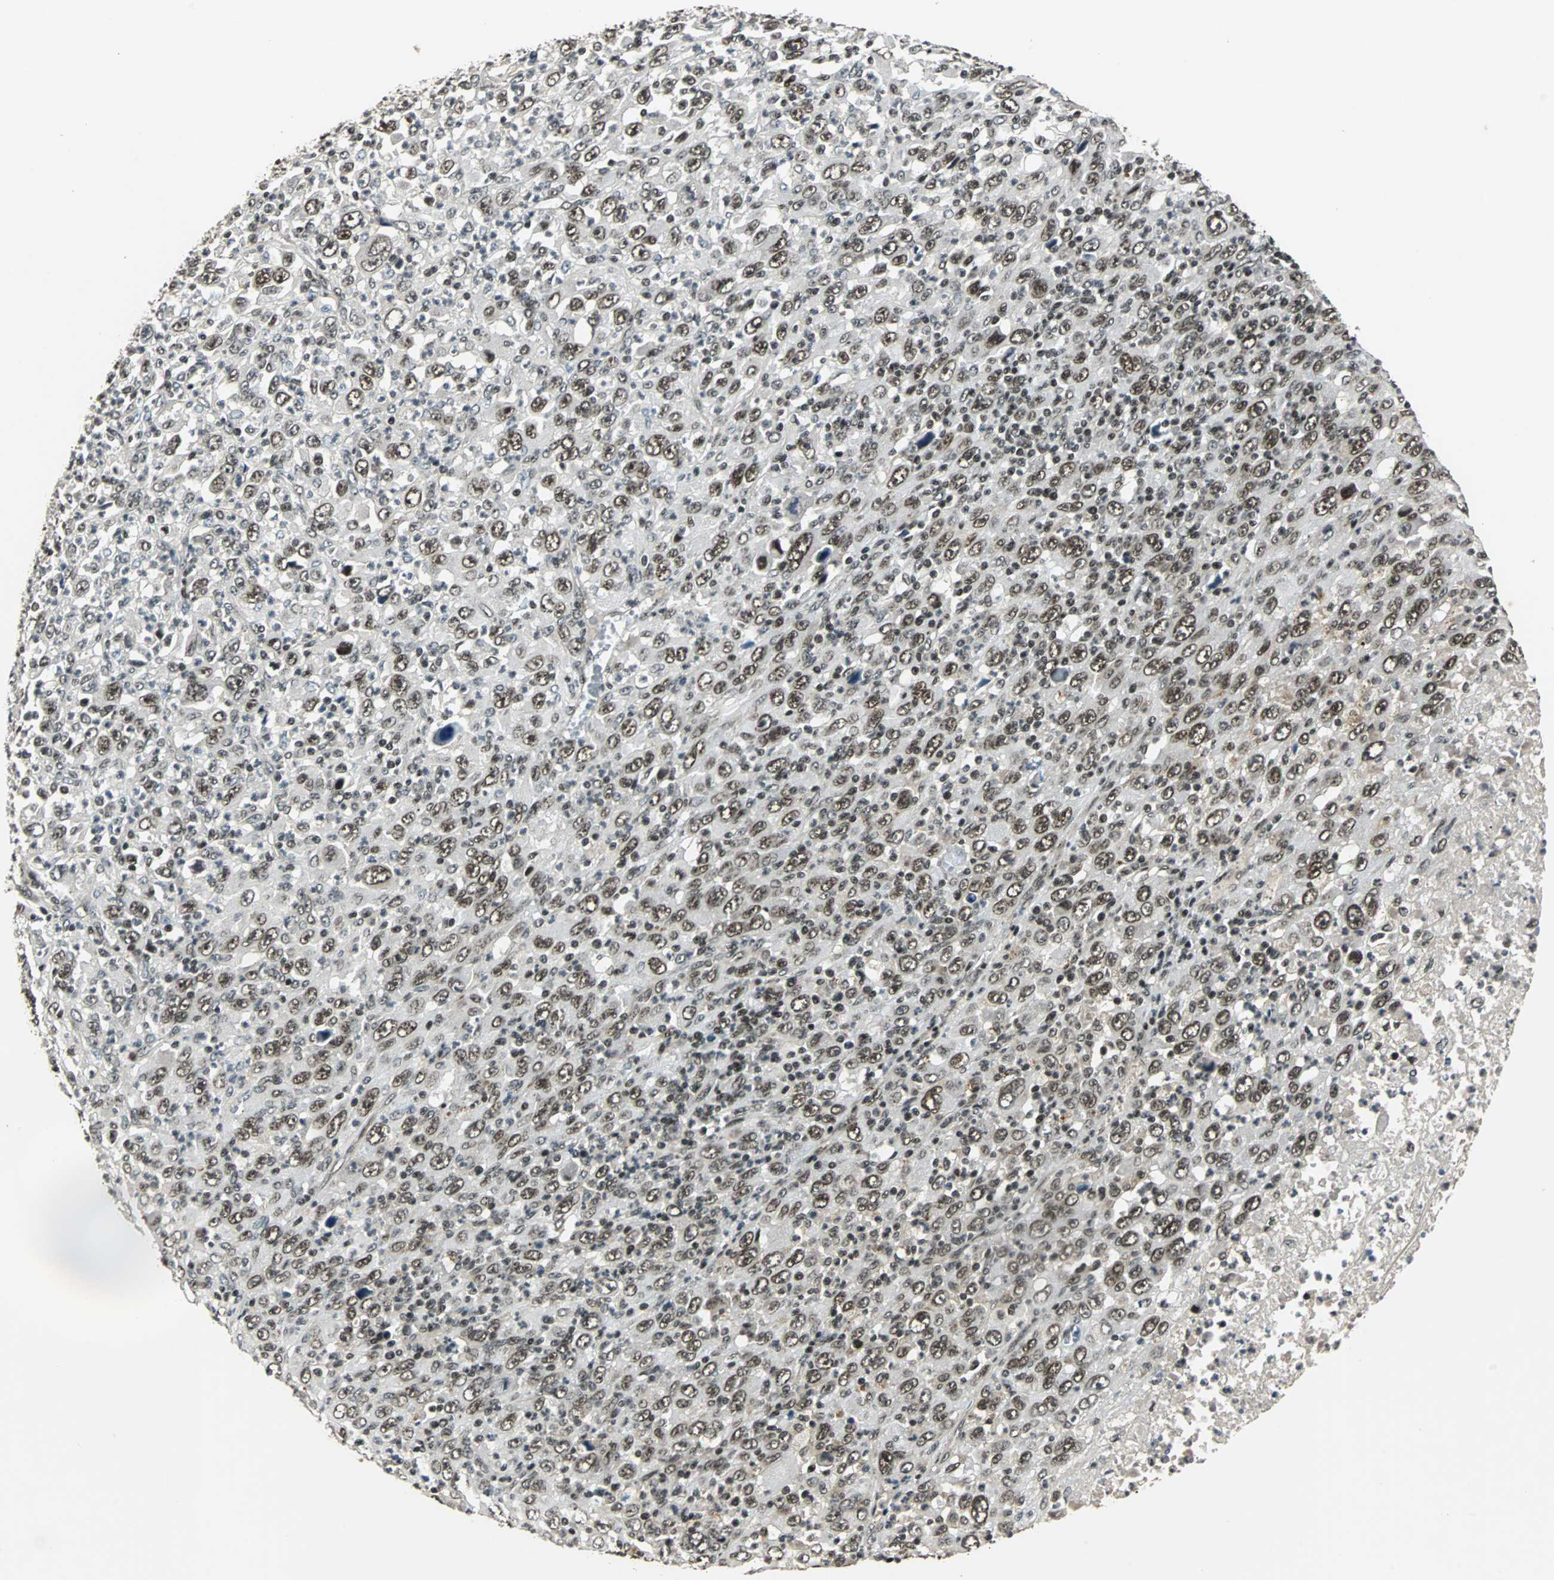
{"staining": {"intensity": "strong", "quantity": ">75%", "location": "nuclear"}, "tissue": "melanoma", "cell_type": "Tumor cells", "image_type": "cancer", "snomed": [{"axis": "morphology", "description": "Malignant melanoma, Metastatic site"}, {"axis": "topography", "description": "Skin"}], "caption": "This micrograph exhibits immunohistochemistry staining of malignant melanoma (metastatic site), with high strong nuclear expression in approximately >75% of tumor cells.", "gene": "TAF5", "patient": {"sex": "female", "age": 56}}